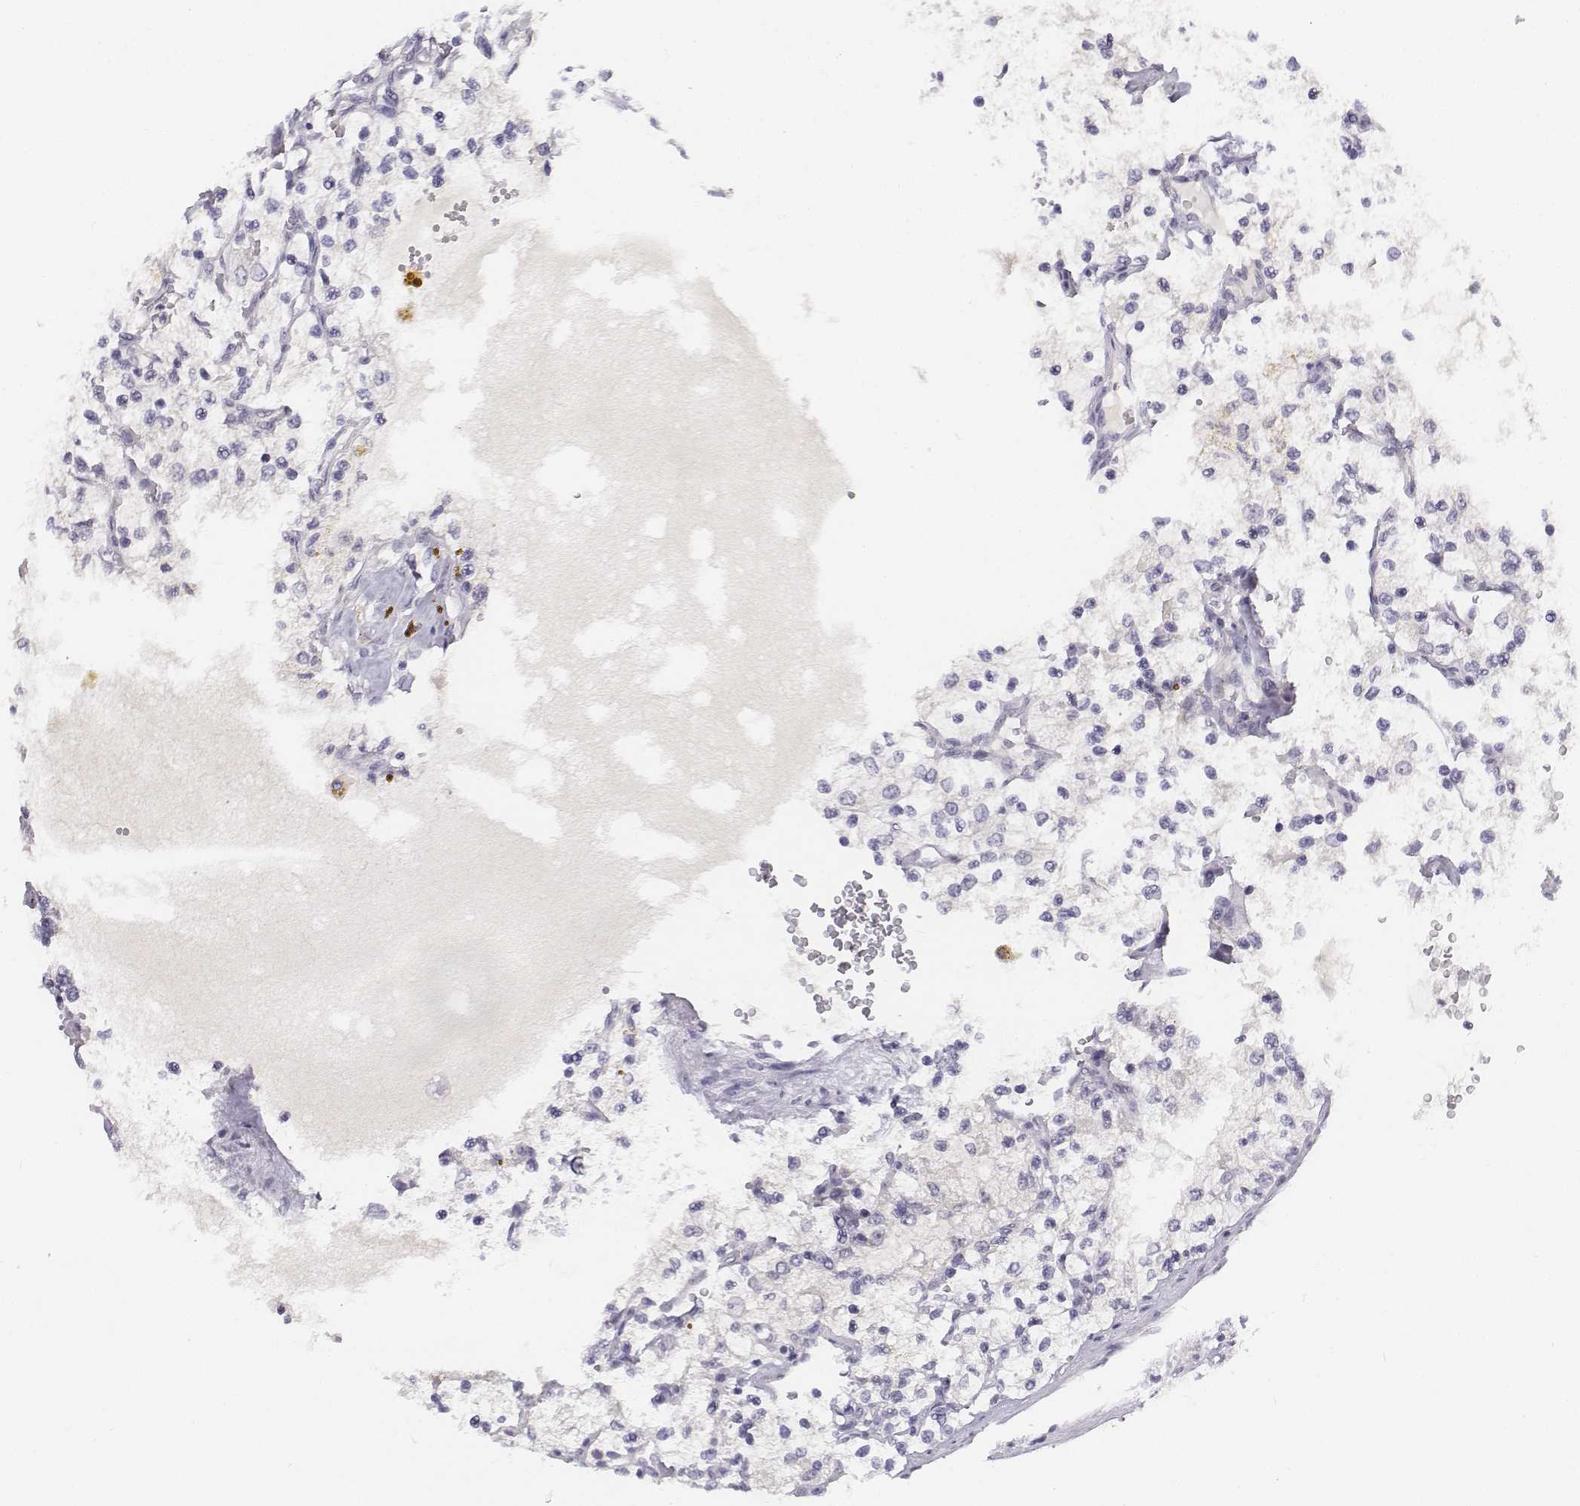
{"staining": {"intensity": "negative", "quantity": "none", "location": "none"}, "tissue": "renal cancer", "cell_type": "Tumor cells", "image_type": "cancer", "snomed": [{"axis": "morphology", "description": "Adenocarcinoma, NOS"}, {"axis": "topography", "description": "Kidney"}], "caption": "This is an IHC micrograph of renal cancer (adenocarcinoma). There is no staining in tumor cells.", "gene": "UCN2", "patient": {"sex": "female", "age": 69}}